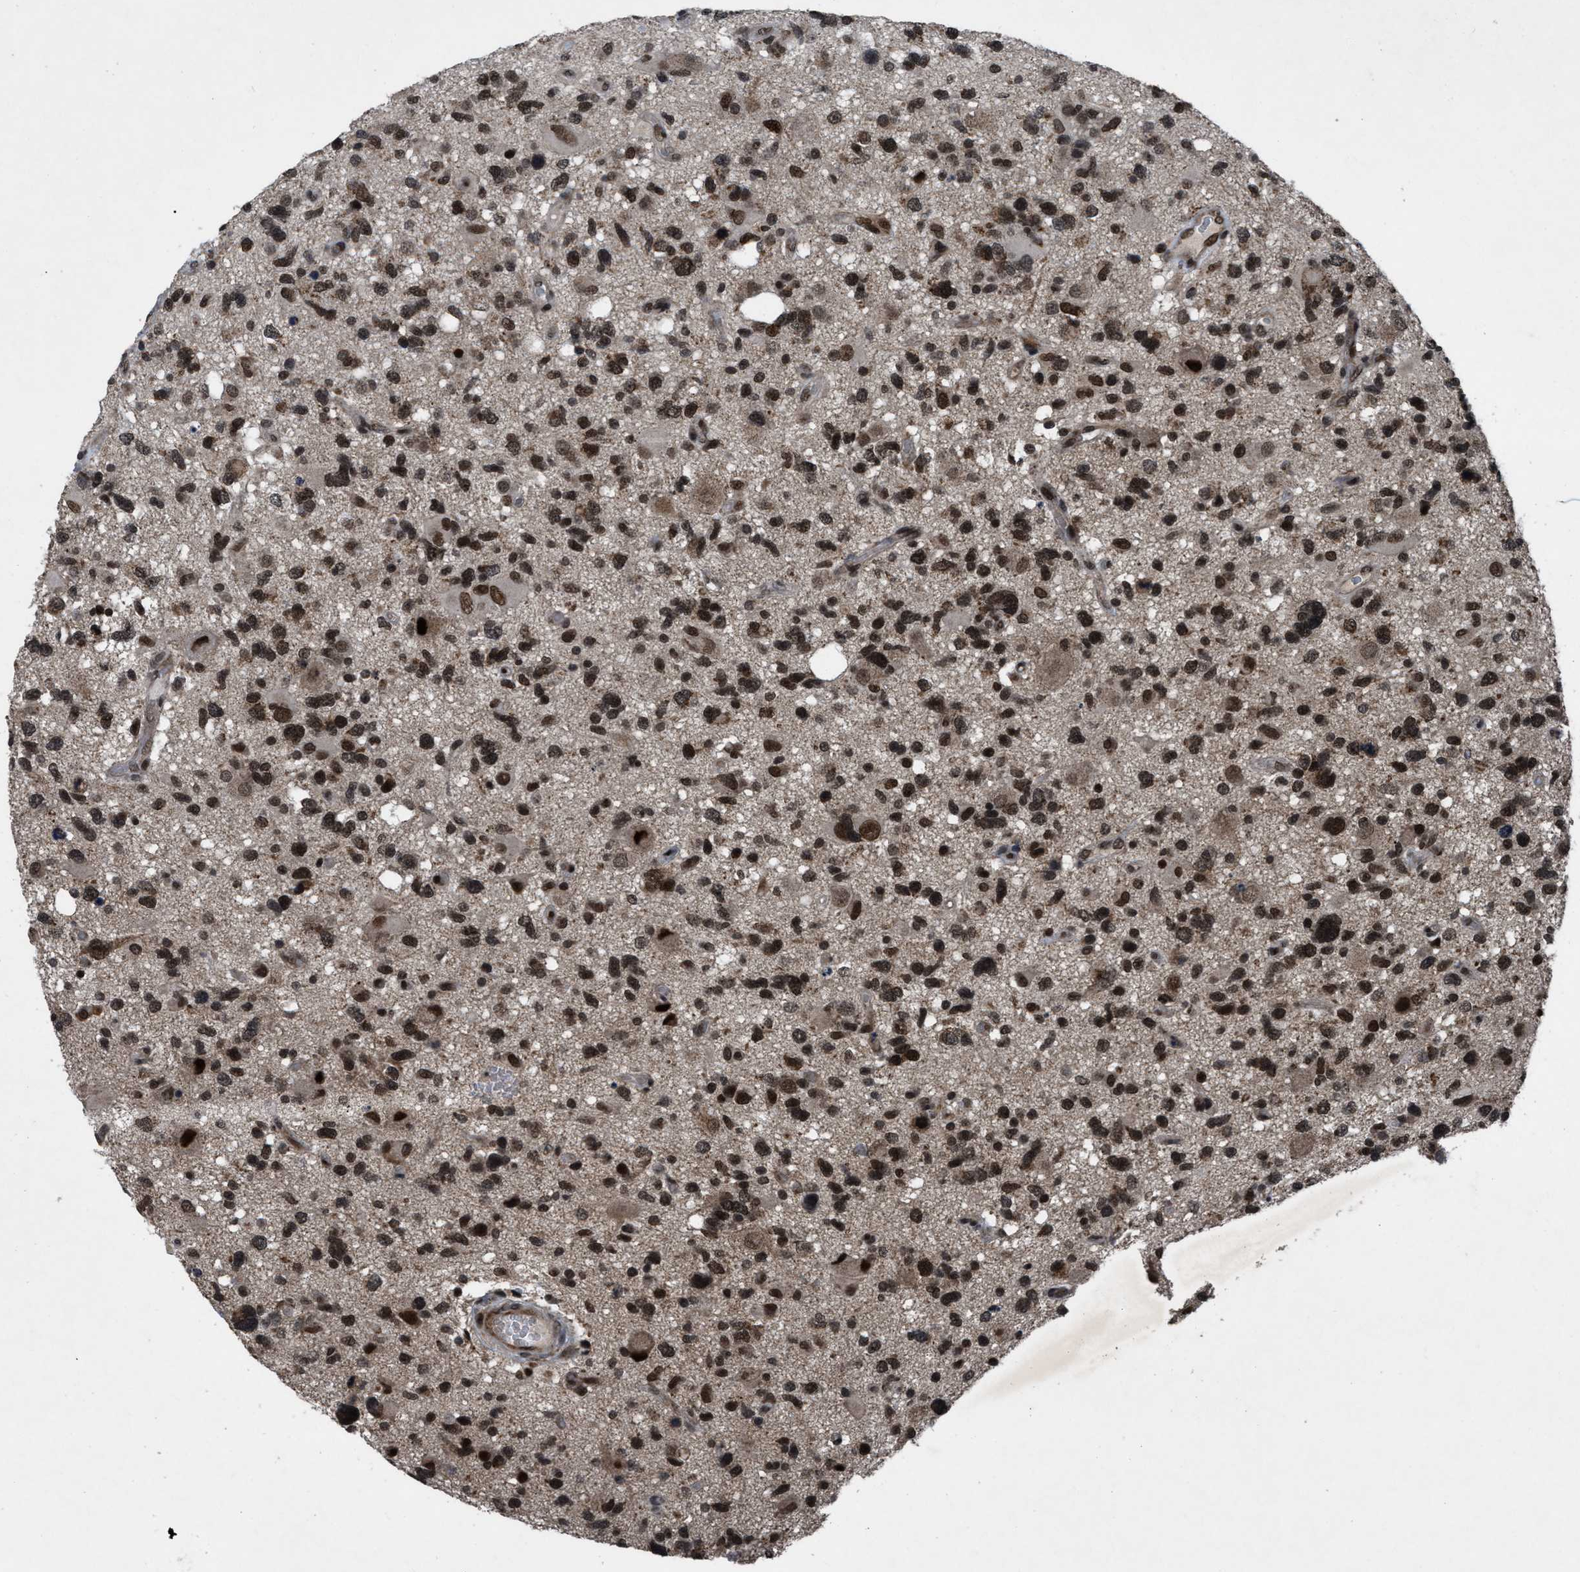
{"staining": {"intensity": "strong", "quantity": ">75%", "location": "nuclear"}, "tissue": "glioma", "cell_type": "Tumor cells", "image_type": "cancer", "snomed": [{"axis": "morphology", "description": "Glioma, malignant, High grade"}, {"axis": "topography", "description": "Brain"}], "caption": "A brown stain labels strong nuclear positivity of a protein in human glioma tumor cells. The staining was performed using DAB to visualize the protein expression in brown, while the nuclei were stained in blue with hematoxylin (Magnification: 20x).", "gene": "ZNHIT1", "patient": {"sex": "male", "age": 33}}